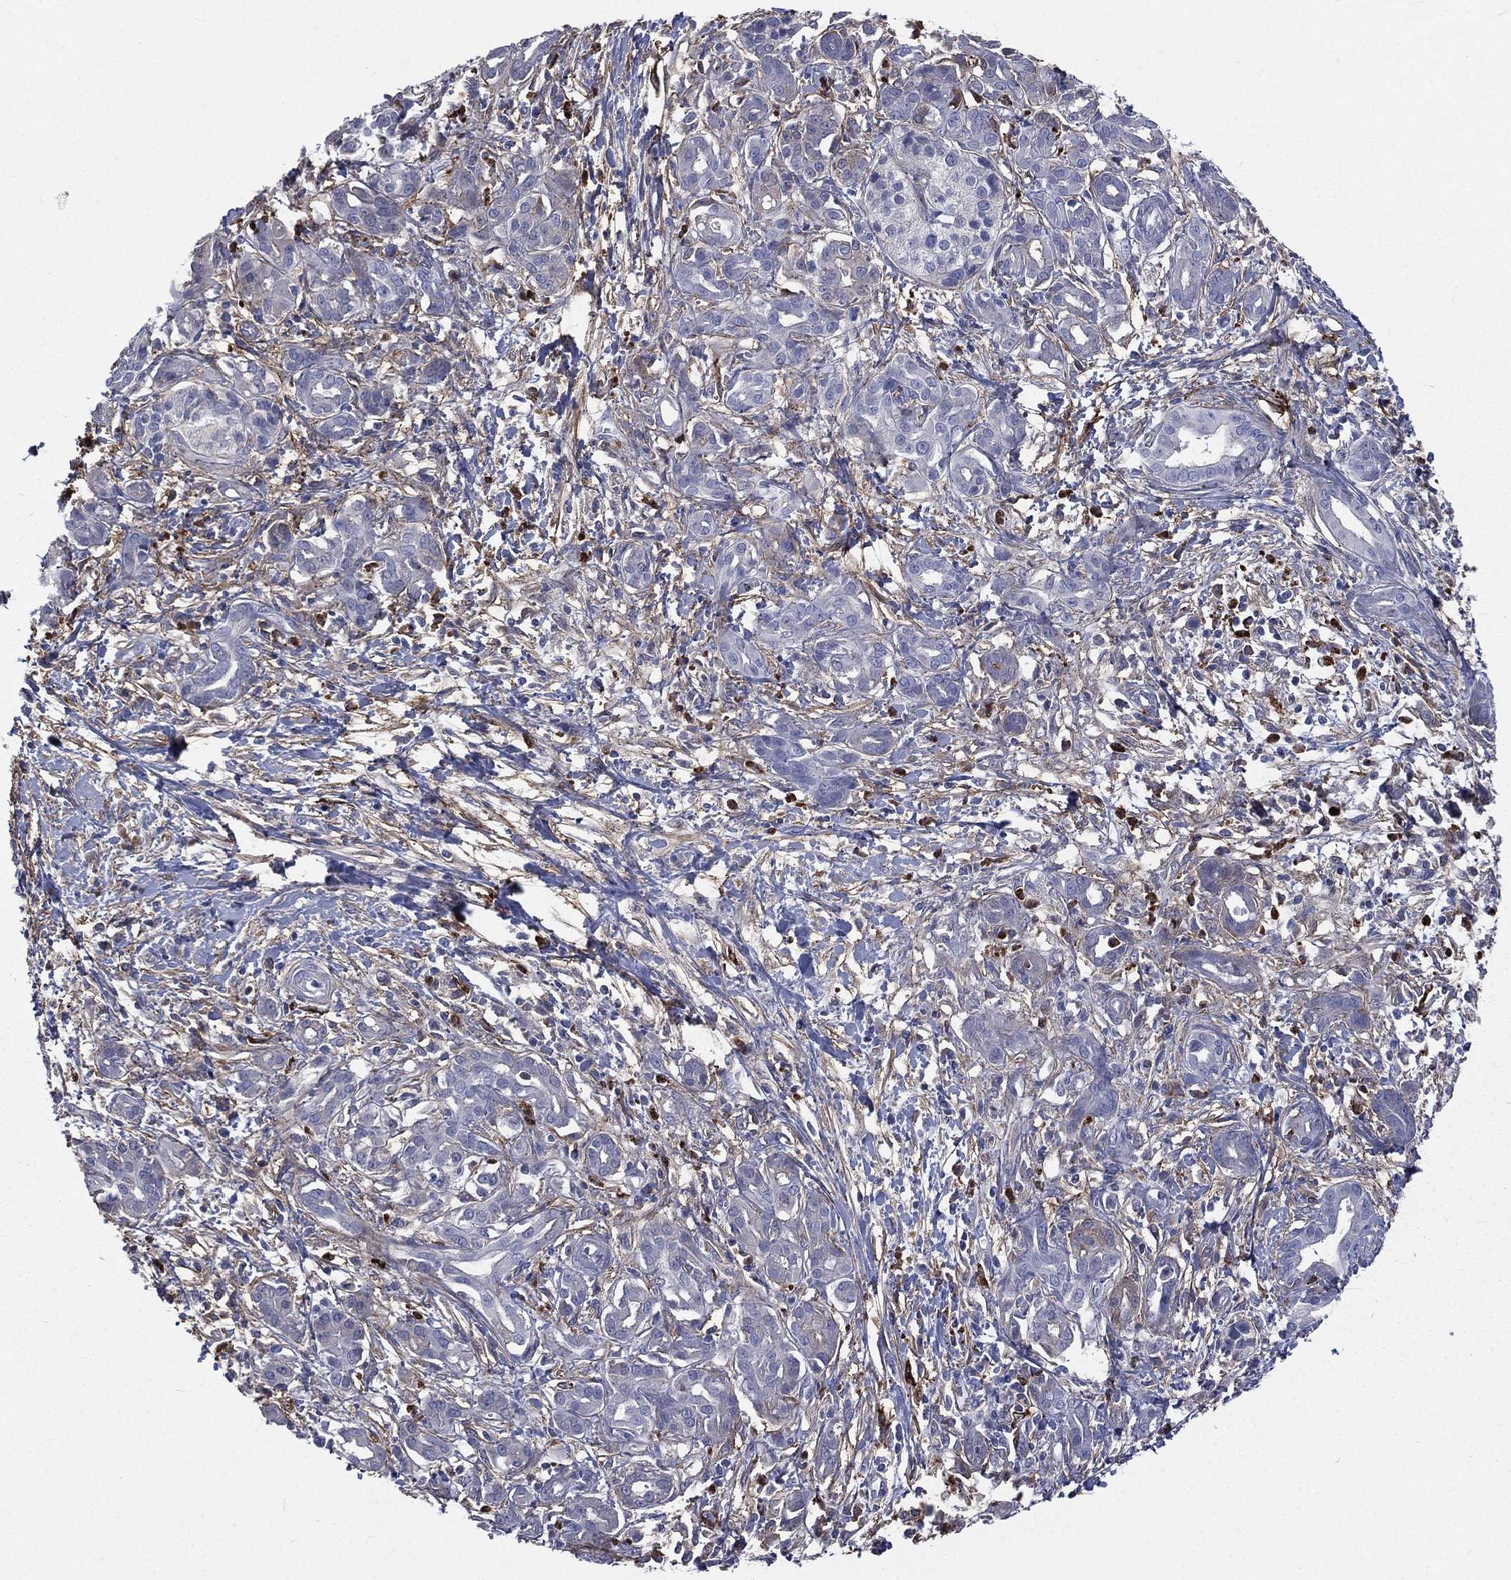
{"staining": {"intensity": "negative", "quantity": "none", "location": "none"}, "tissue": "pancreatic cancer", "cell_type": "Tumor cells", "image_type": "cancer", "snomed": [{"axis": "morphology", "description": "Adenocarcinoma, NOS"}, {"axis": "topography", "description": "Pancreas"}], "caption": "Human adenocarcinoma (pancreatic) stained for a protein using IHC shows no positivity in tumor cells.", "gene": "BASP1", "patient": {"sex": "male", "age": 72}}